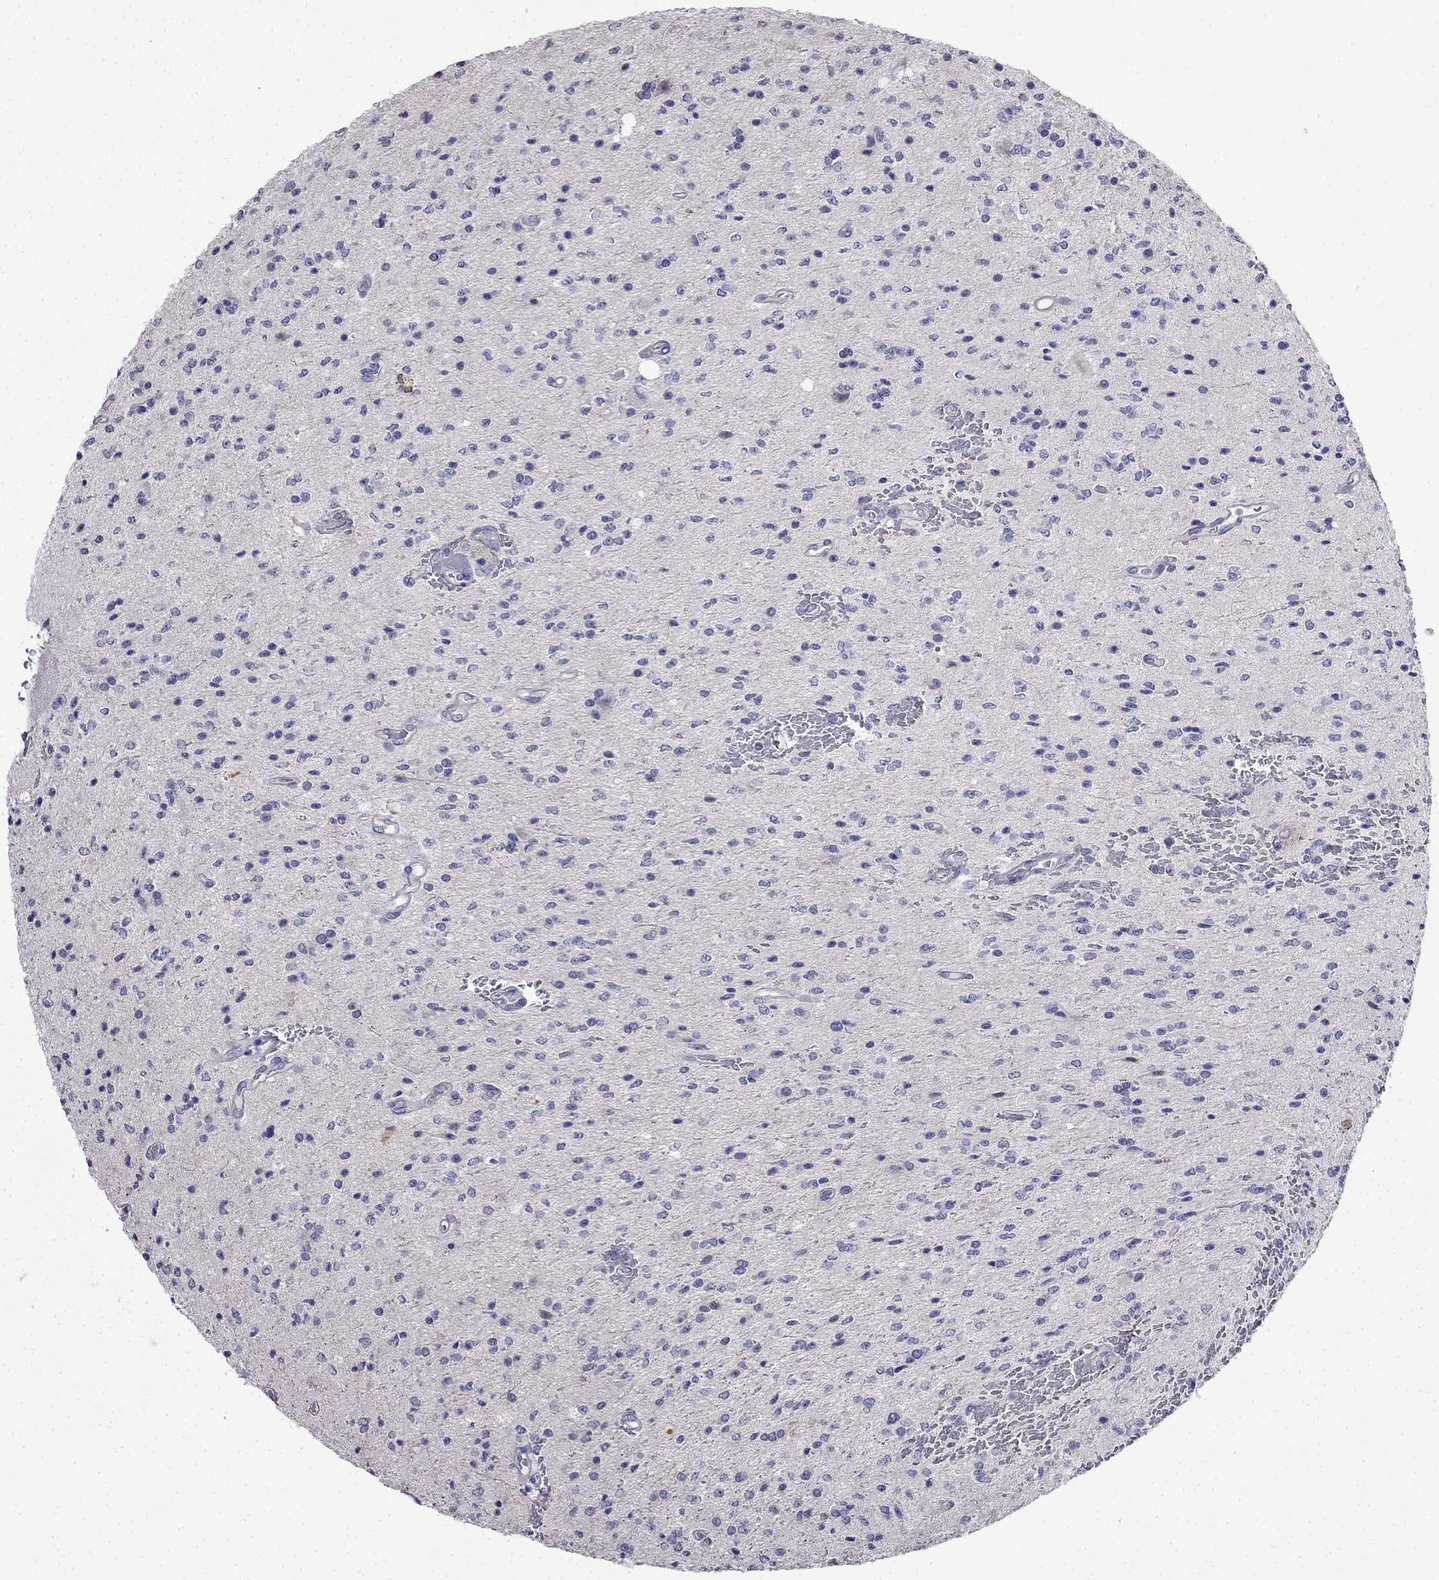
{"staining": {"intensity": "negative", "quantity": "none", "location": "none"}, "tissue": "glioma", "cell_type": "Tumor cells", "image_type": "cancer", "snomed": [{"axis": "morphology", "description": "Glioma, malignant, Low grade"}, {"axis": "topography", "description": "Brain"}], "caption": "Protein analysis of malignant glioma (low-grade) exhibits no significant staining in tumor cells.", "gene": "GUCA1B", "patient": {"sex": "male", "age": 67}}